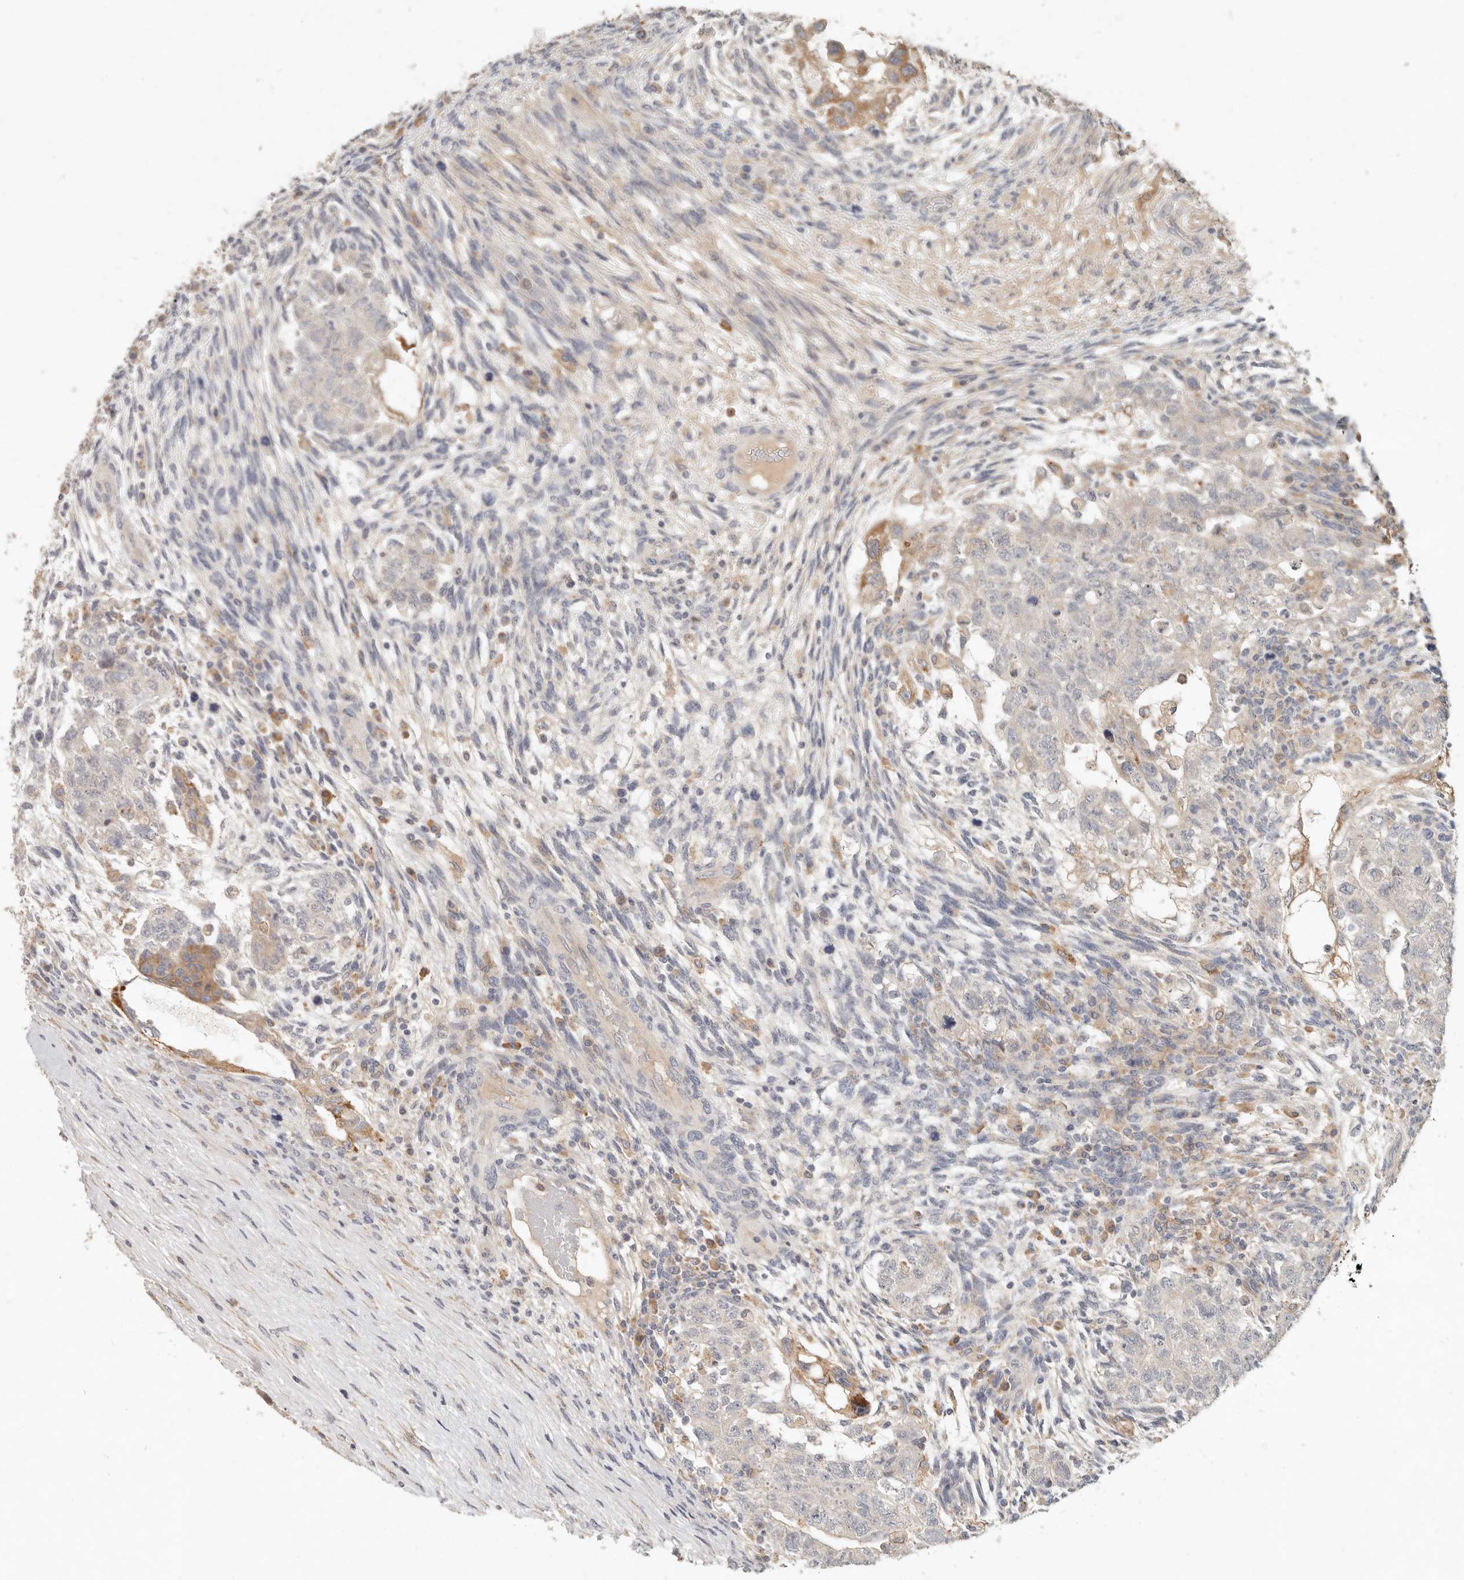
{"staining": {"intensity": "moderate", "quantity": "<25%", "location": "cytoplasmic/membranous"}, "tissue": "testis cancer", "cell_type": "Tumor cells", "image_type": "cancer", "snomed": [{"axis": "morphology", "description": "Normal tissue, NOS"}, {"axis": "morphology", "description": "Carcinoma, Embryonal, NOS"}, {"axis": "topography", "description": "Testis"}], "caption": "A histopathology image showing moderate cytoplasmic/membranous positivity in approximately <25% of tumor cells in testis cancer, as visualized by brown immunohistochemical staining.", "gene": "ARHGEF10L", "patient": {"sex": "male", "age": 36}}